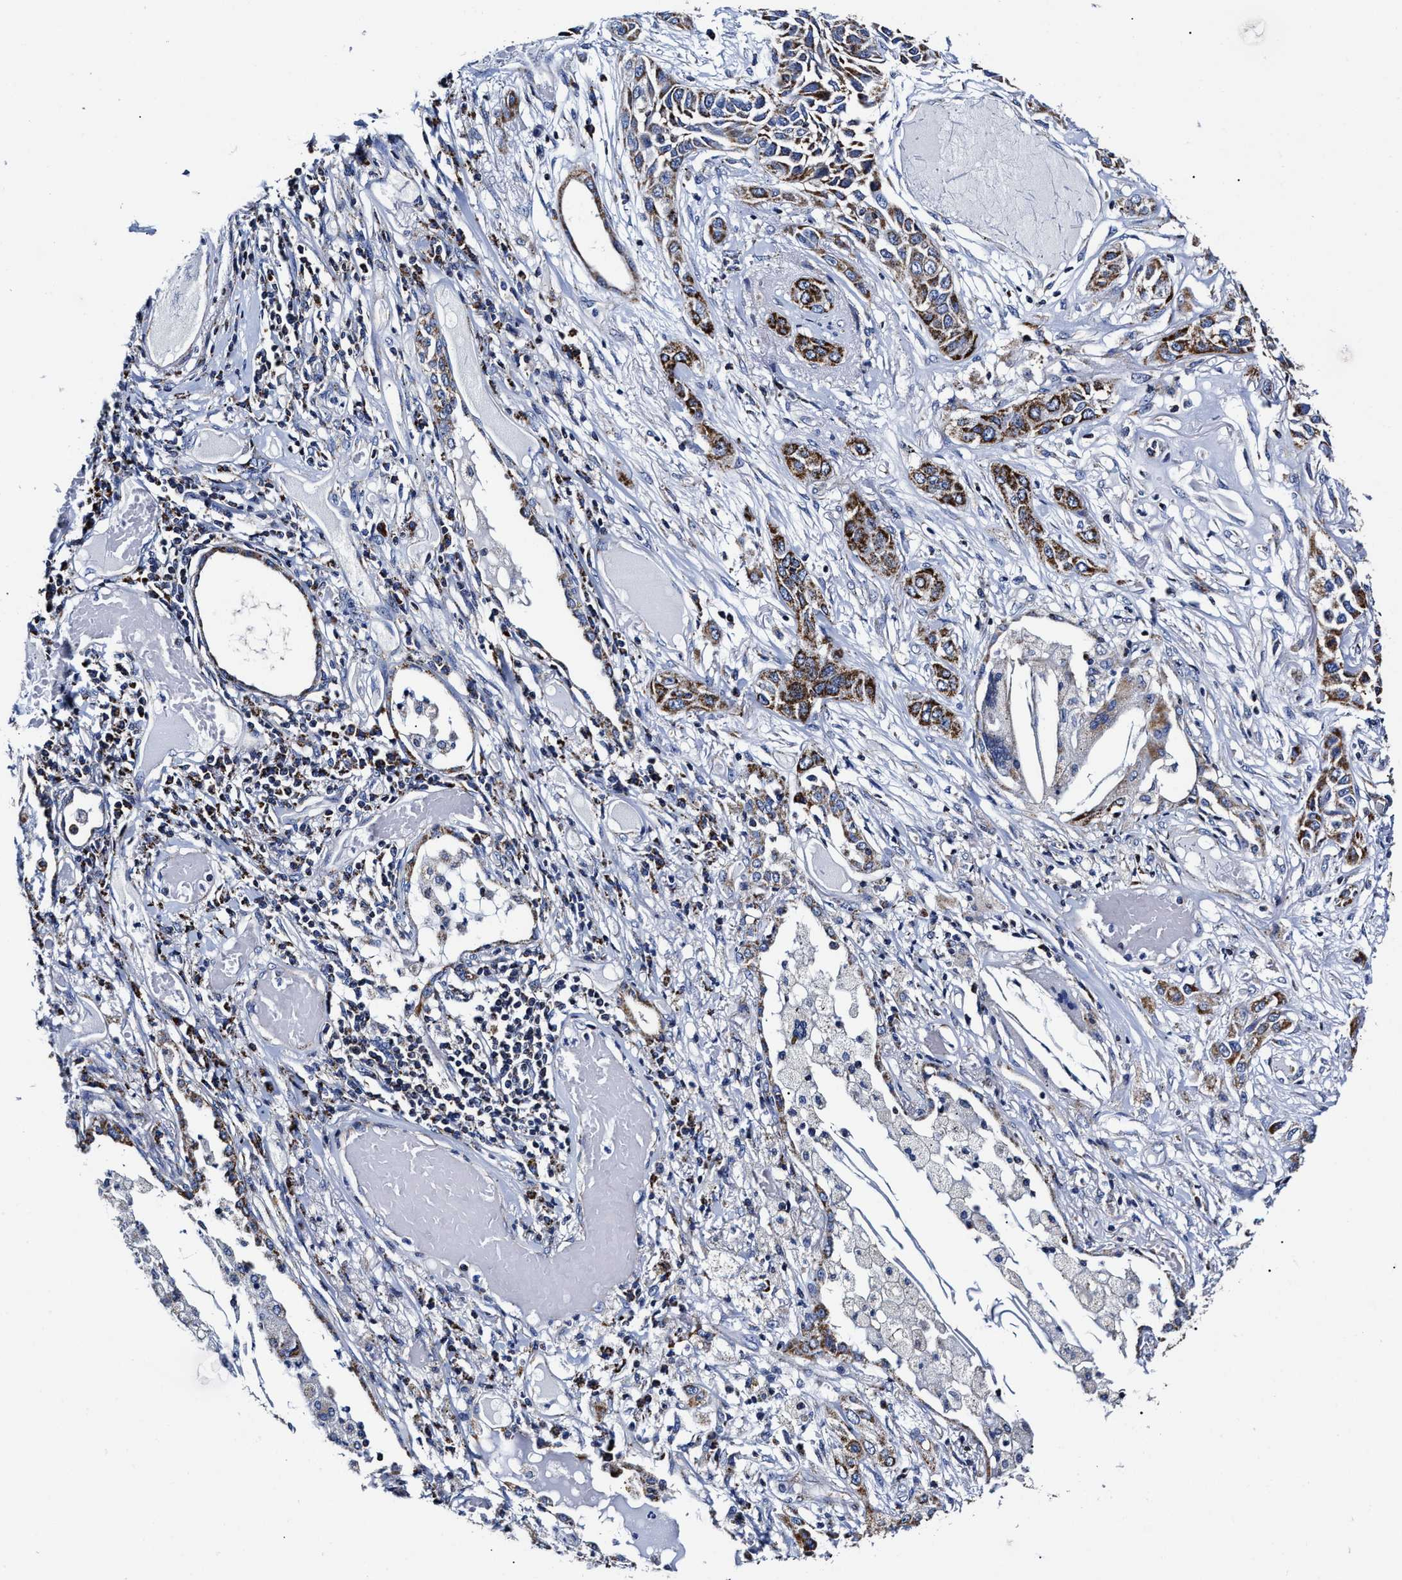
{"staining": {"intensity": "strong", "quantity": ">75%", "location": "cytoplasmic/membranous"}, "tissue": "lung cancer", "cell_type": "Tumor cells", "image_type": "cancer", "snomed": [{"axis": "morphology", "description": "Squamous cell carcinoma, NOS"}, {"axis": "topography", "description": "Lung"}], "caption": "The immunohistochemical stain shows strong cytoplasmic/membranous staining in tumor cells of lung cancer tissue.", "gene": "HINT2", "patient": {"sex": "male", "age": 71}}